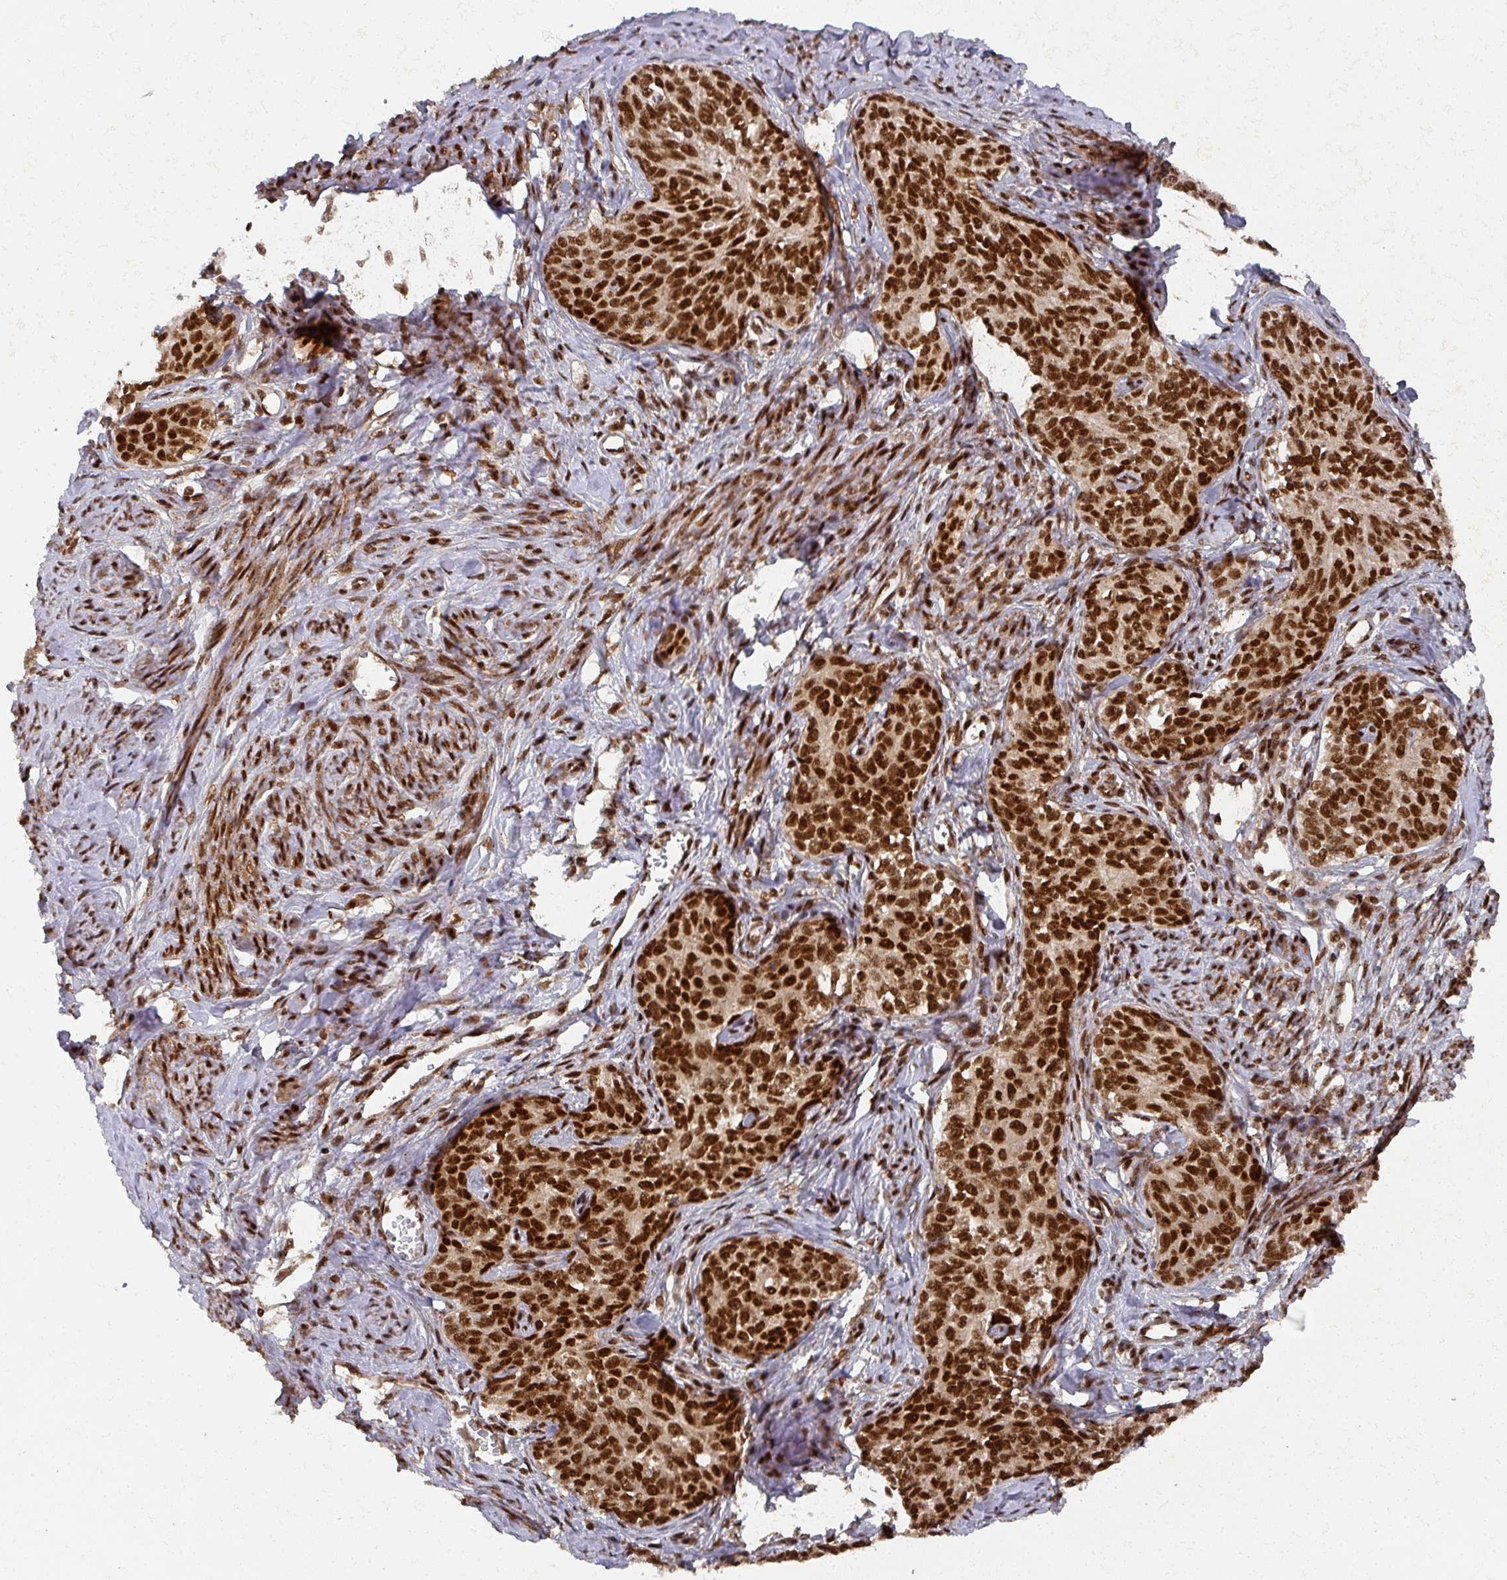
{"staining": {"intensity": "strong", "quantity": ">75%", "location": "nuclear"}, "tissue": "cervical cancer", "cell_type": "Tumor cells", "image_type": "cancer", "snomed": [{"axis": "morphology", "description": "Squamous cell carcinoma, NOS"}, {"axis": "morphology", "description": "Adenocarcinoma, NOS"}, {"axis": "topography", "description": "Cervix"}], "caption": "Cervical cancer stained for a protein (brown) exhibits strong nuclear positive positivity in about >75% of tumor cells.", "gene": "DIDO1", "patient": {"sex": "female", "age": 52}}